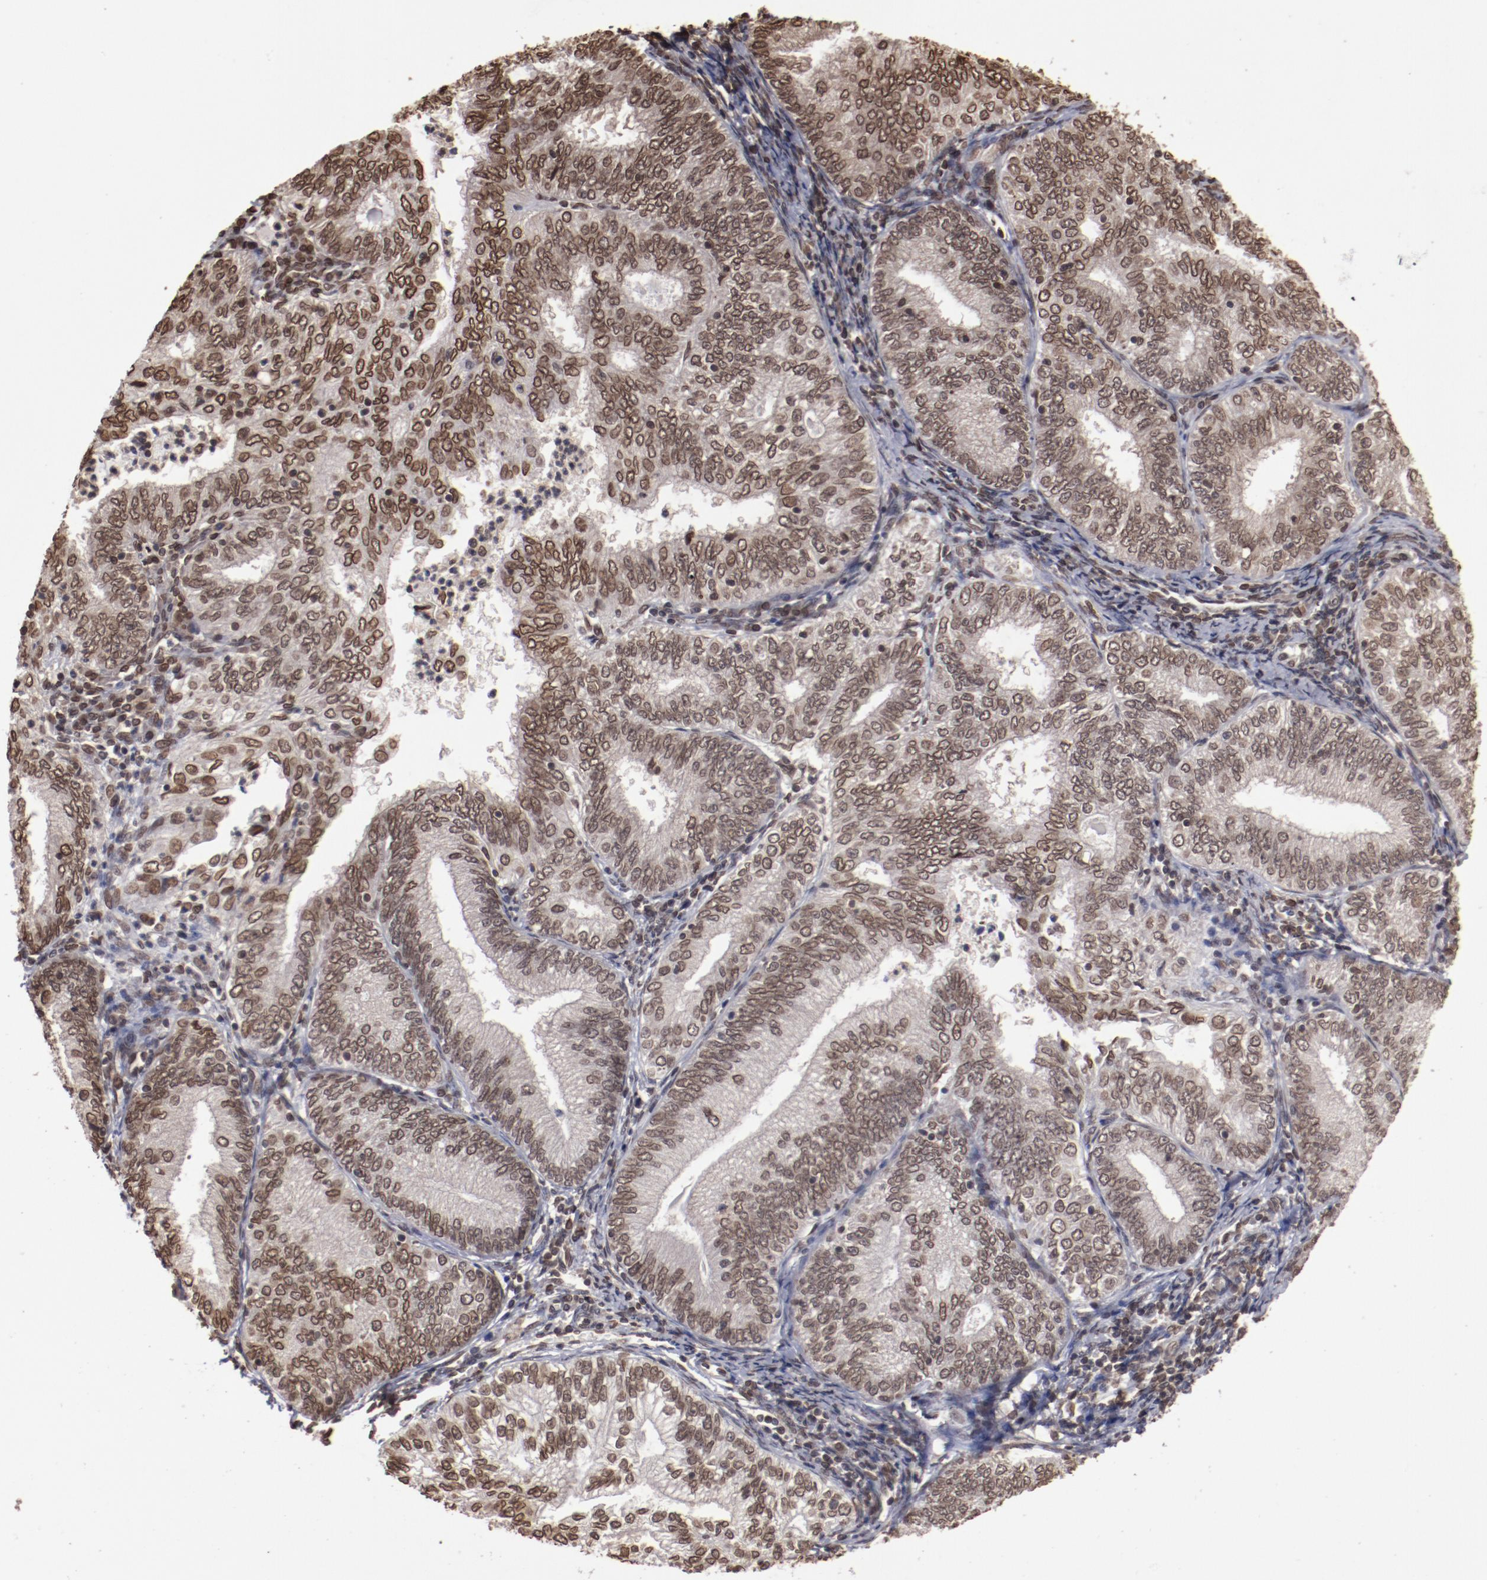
{"staining": {"intensity": "moderate", "quantity": ">75%", "location": "nuclear"}, "tissue": "endometrial cancer", "cell_type": "Tumor cells", "image_type": "cancer", "snomed": [{"axis": "morphology", "description": "Adenocarcinoma, NOS"}, {"axis": "topography", "description": "Endometrium"}], "caption": "A histopathology image of human endometrial cancer (adenocarcinoma) stained for a protein exhibits moderate nuclear brown staining in tumor cells.", "gene": "AKT1", "patient": {"sex": "female", "age": 69}}